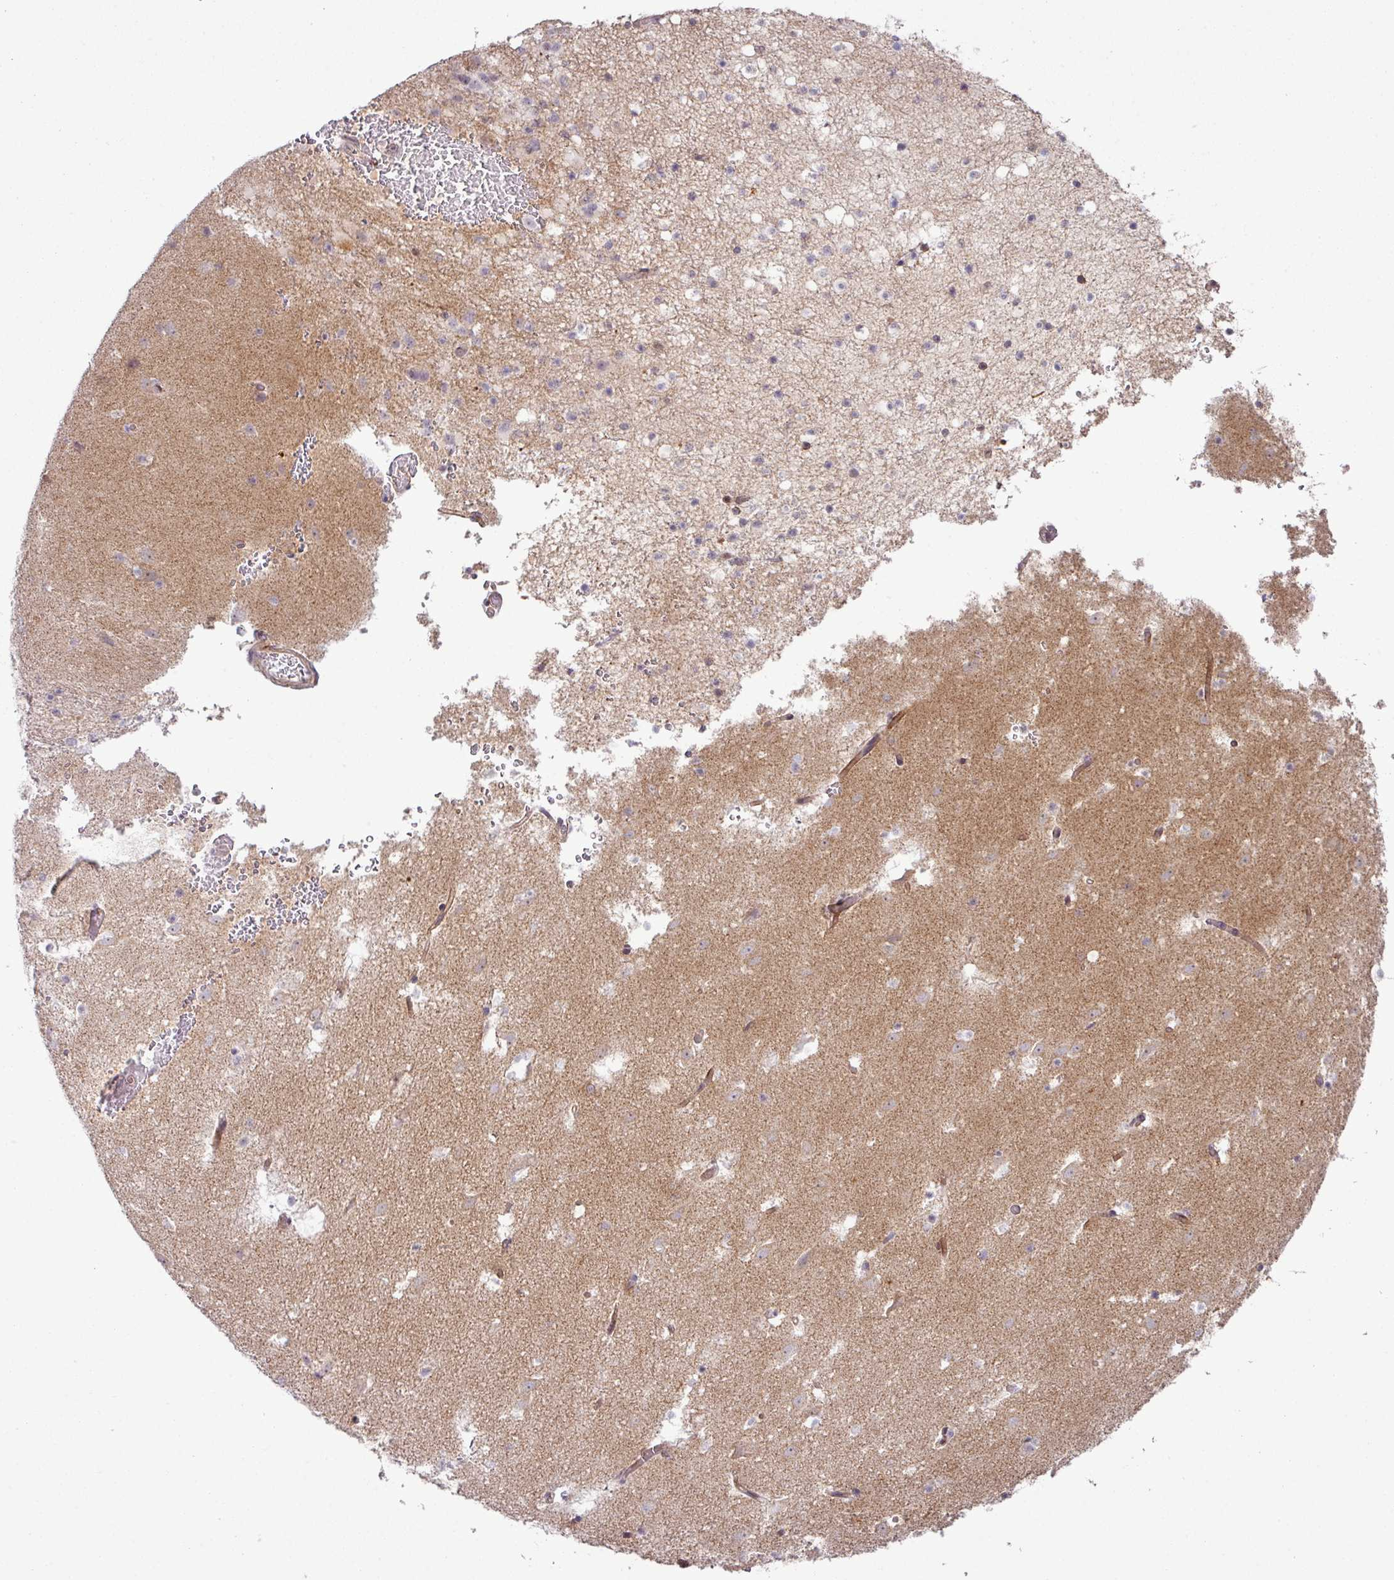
{"staining": {"intensity": "negative", "quantity": "none", "location": "none"}, "tissue": "caudate", "cell_type": "Glial cells", "image_type": "normal", "snomed": [{"axis": "morphology", "description": "Normal tissue, NOS"}, {"axis": "topography", "description": "Lateral ventricle wall"}], "caption": "Immunohistochemistry (IHC) photomicrograph of unremarkable caudate: human caudate stained with DAB (3,3'-diaminobenzidine) shows no significant protein expression in glial cells.", "gene": "ZC2HC1C", "patient": {"sex": "male", "age": 37}}